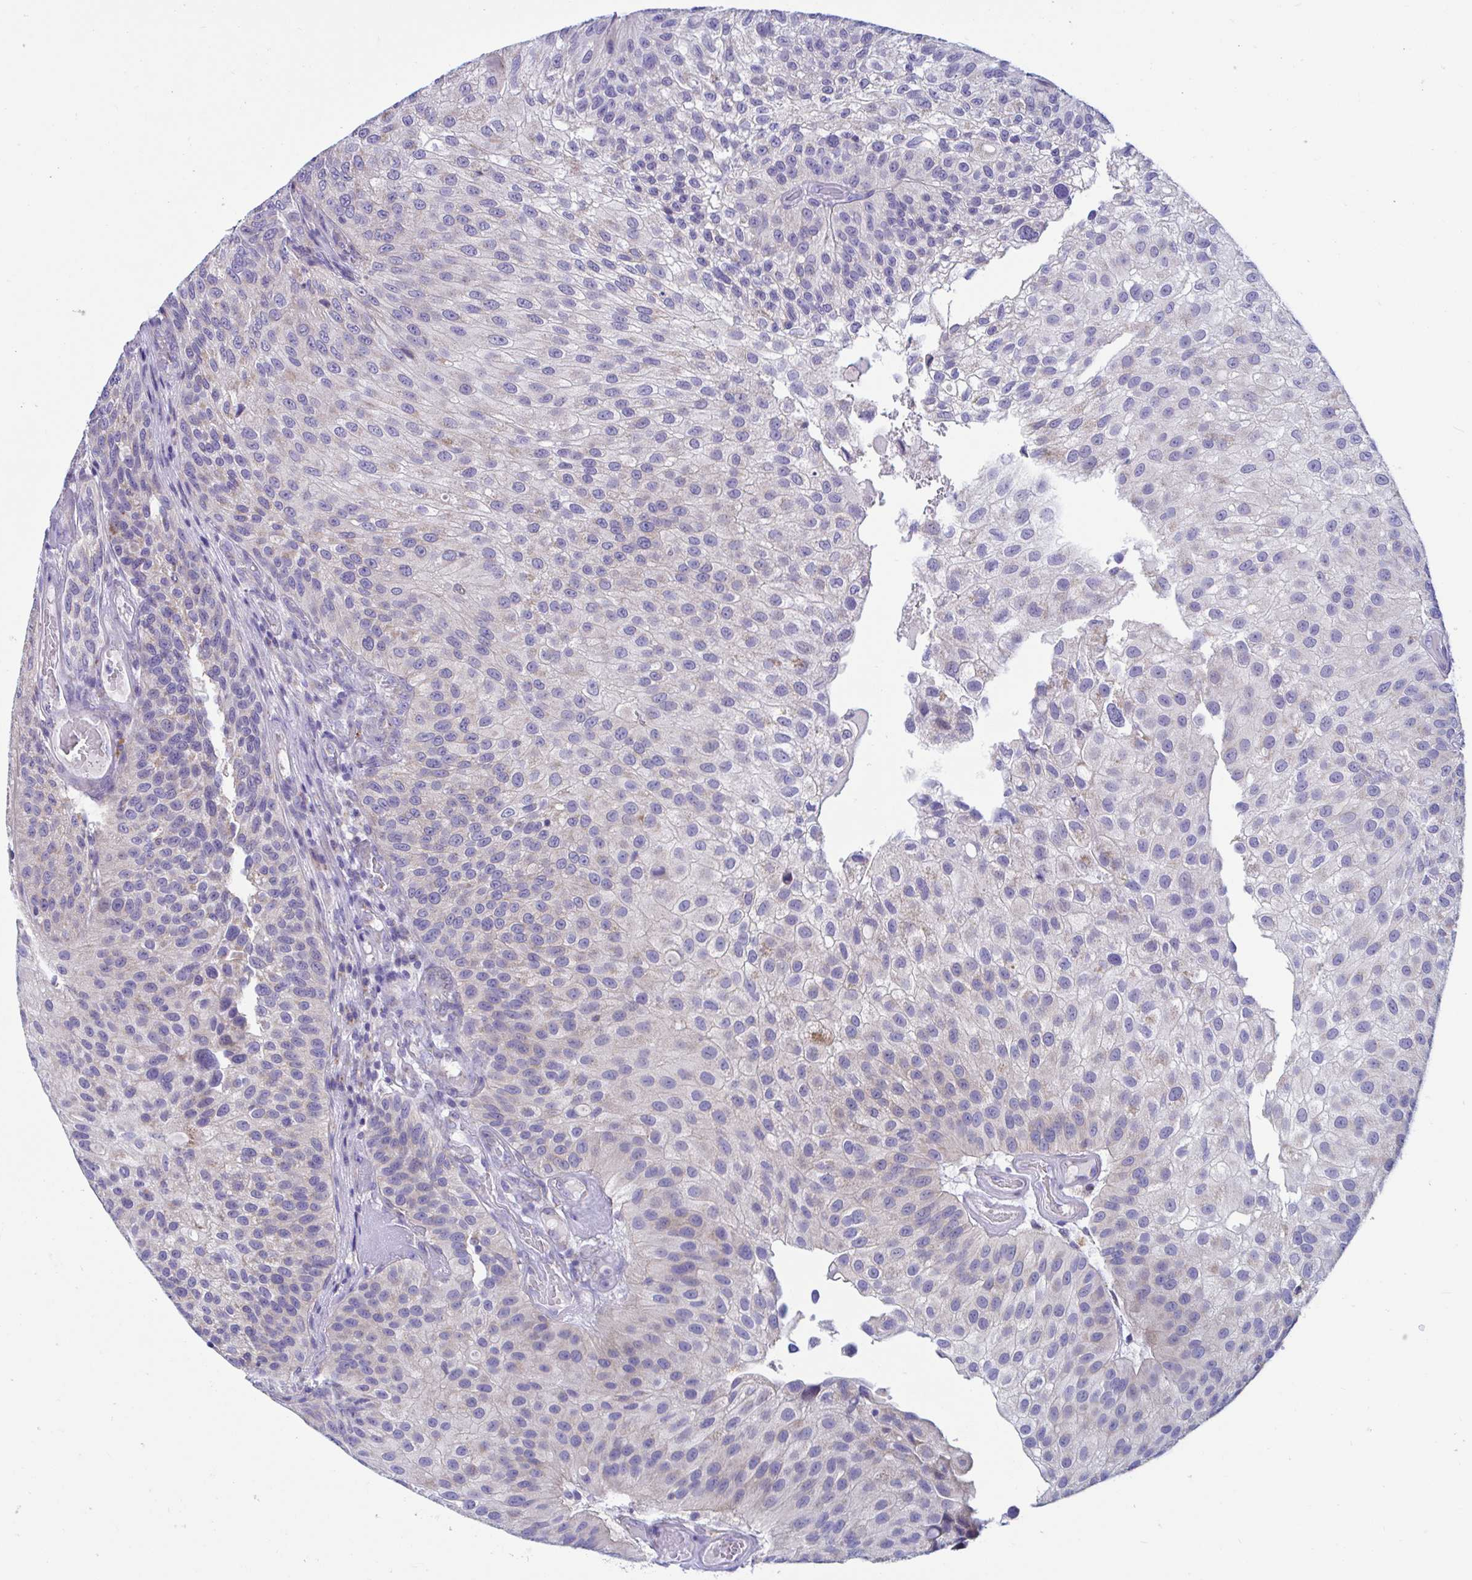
{"staining": {"intensity": "weak", "quantity": "<25%", "location": "cytoplasmic/membranous"}, "tissue": "urothelial cancer", "cell_type": "Tumor cells", "image_type": "cancer", "snomed": [{"axis": "morphology", "description": "Urothelial carcinoma, NOS"}, {"axis": "topography", "description": "Urinary bladder"}], "caption": "Immunohistochemistry histopathology image of urothelial cancer stained for a protein (brown), which displays no expression in tumor cells.", "gene": "OR13A1", "patient": {"sex": "male", "age": 87}}